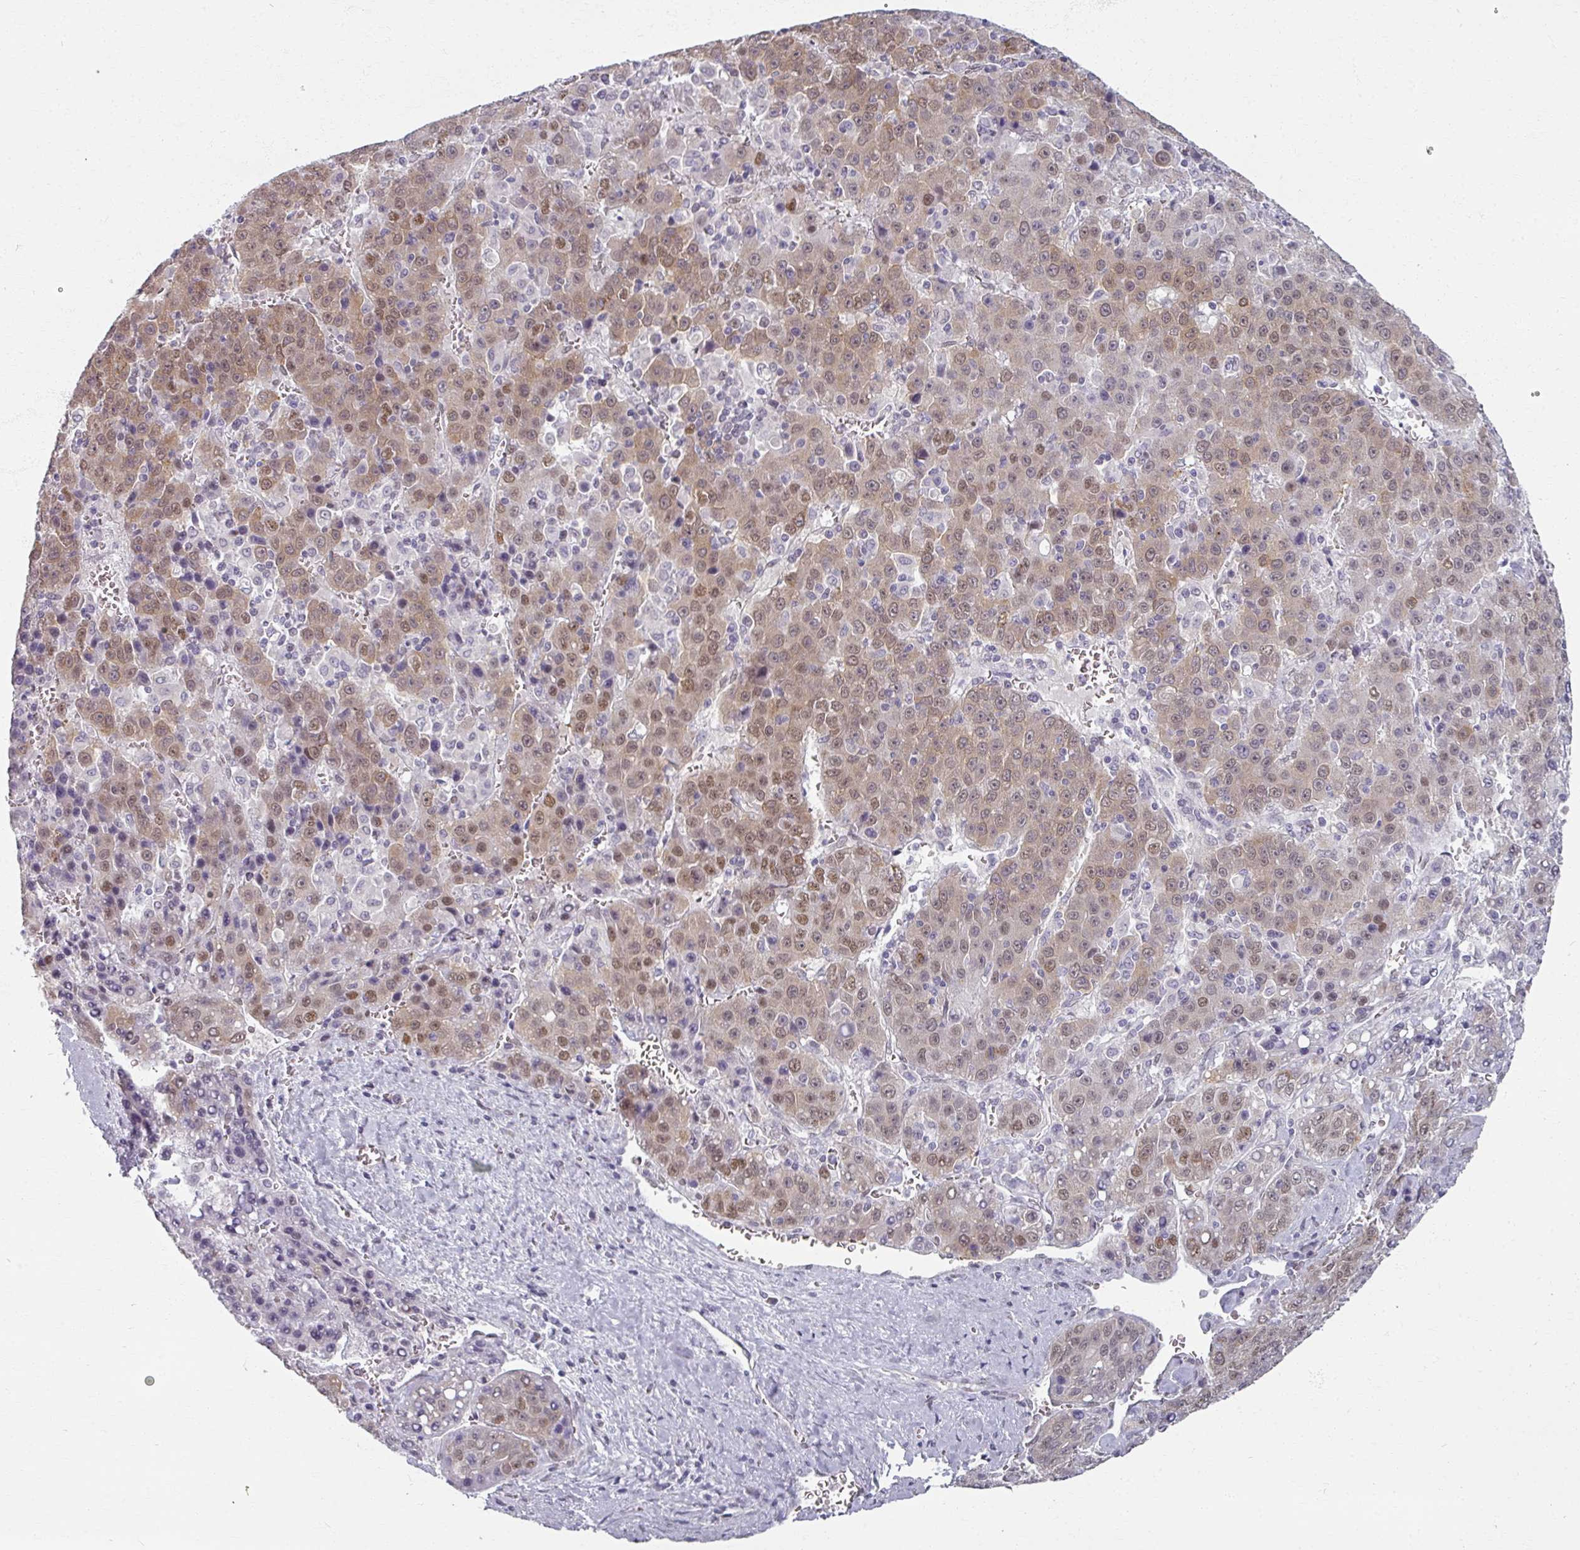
{"staining": {"intensity": "moderate", "quantity": ">75%", "location": "nuclear"}, "tissue": "liver cancer", "cell_type": "Tumor cells", "image_type": "cancer", "snomed": [{"axis": "morphology", "description": "Carcinoma, Hepatocellular, NOS"}, {"axis": "topography", "description": "Liver"}], "caption": "Tumor cells show medium levels of moderate nuclear positivity in about >75% of cells in human hepatocellular carcinoma (liver).", "gene": "RIPOR3", "patient": {"sex": "female", "age": 53}}